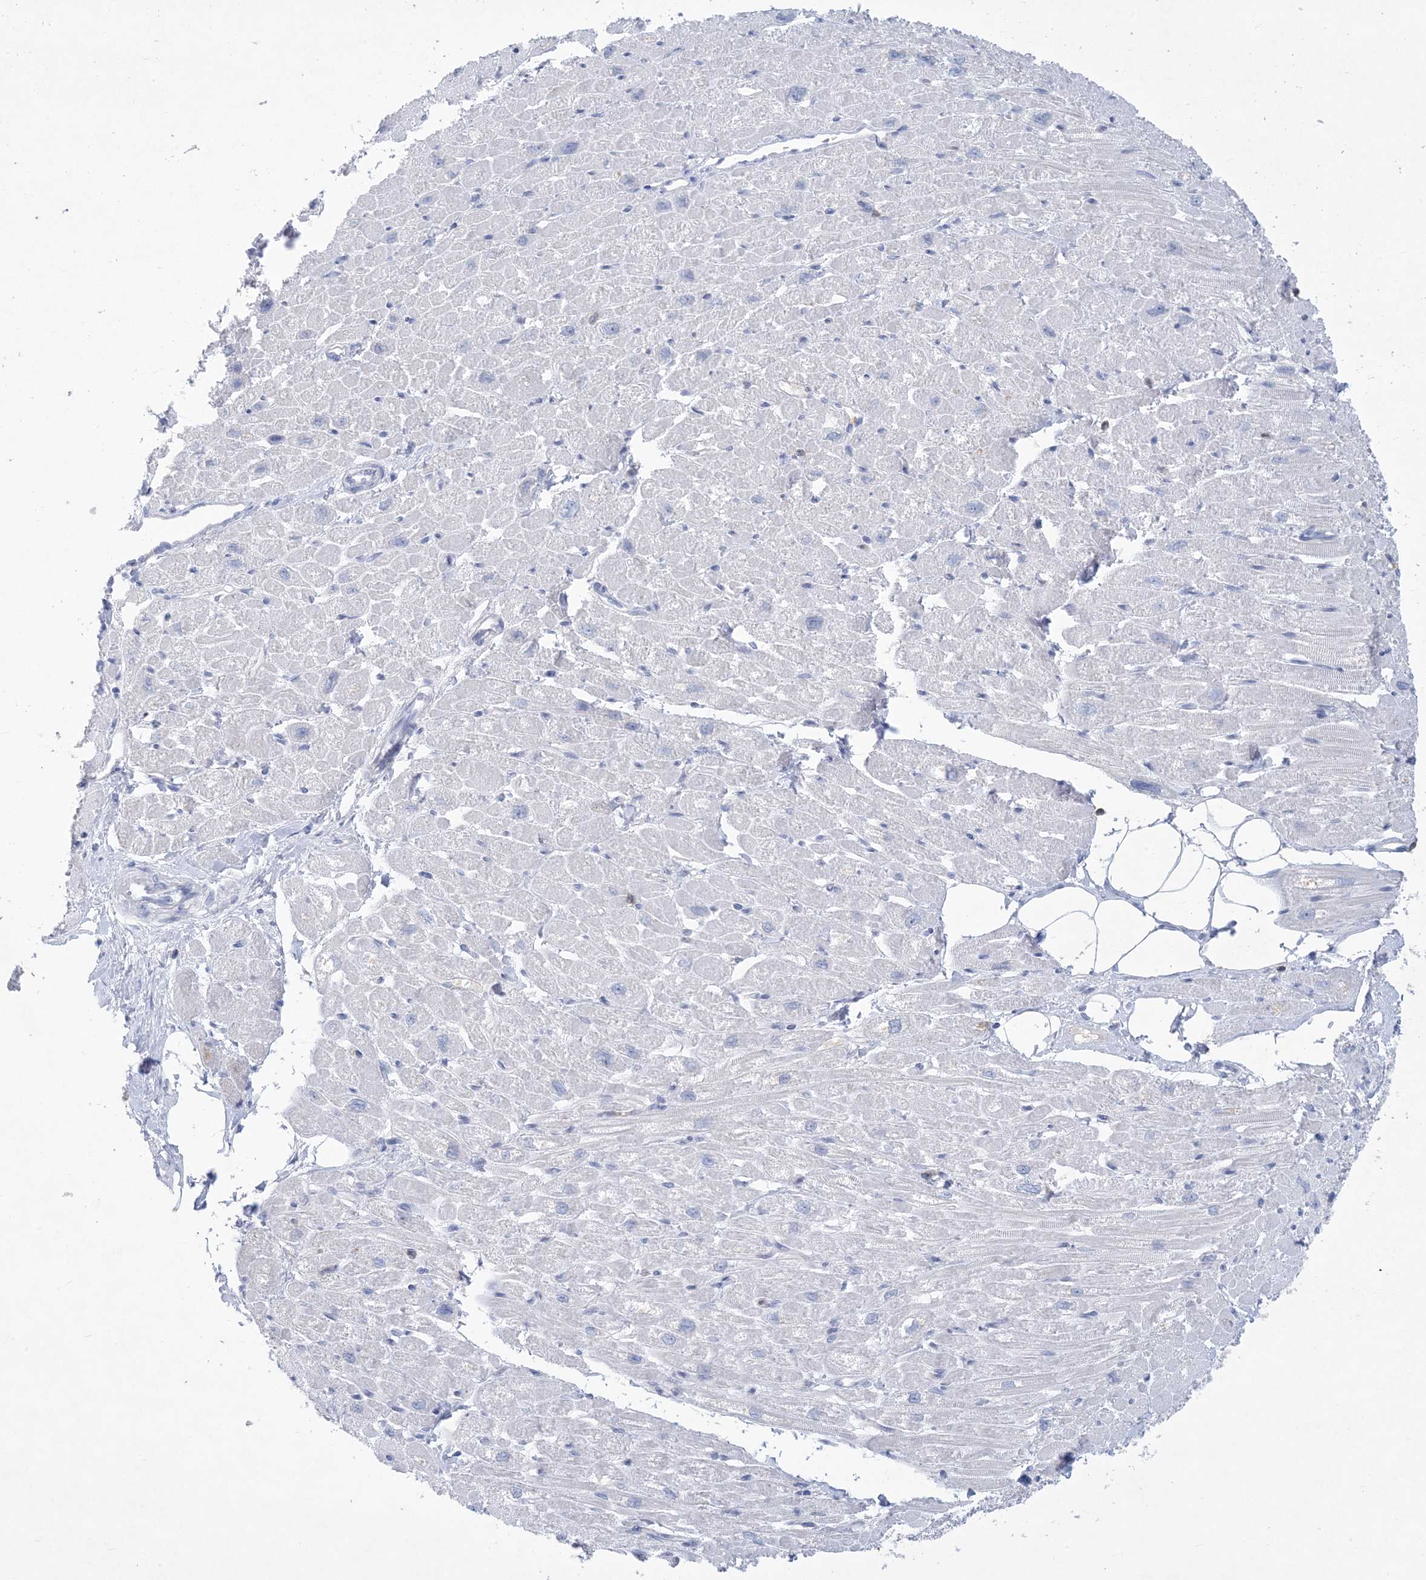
{"staining": {"intensity": "negative", "quantity": "none", "location": "none"}, "tissue": "heart muscle", "cell_type": "Cardiomyocytes", "image_type": "normal", "snomed": [{"axis": "morphology", "description": "Normal tissue, NOS"}, {"axis": "topography", "description": "Heart"}], "caption": "Immunohistochemistry (IHC) micrograph of unremarkable heart muscle: heart muscle stained with DAB reveals no significant protein positivity in cardiomyocytes. The staining is performed using DAB (3,3'-diaminobenzidine) brown chromogen with nuclei counter-stained in using hematoxylin.", "gene": "PSD4", "patient": {"sex": "male", "age": 50}}